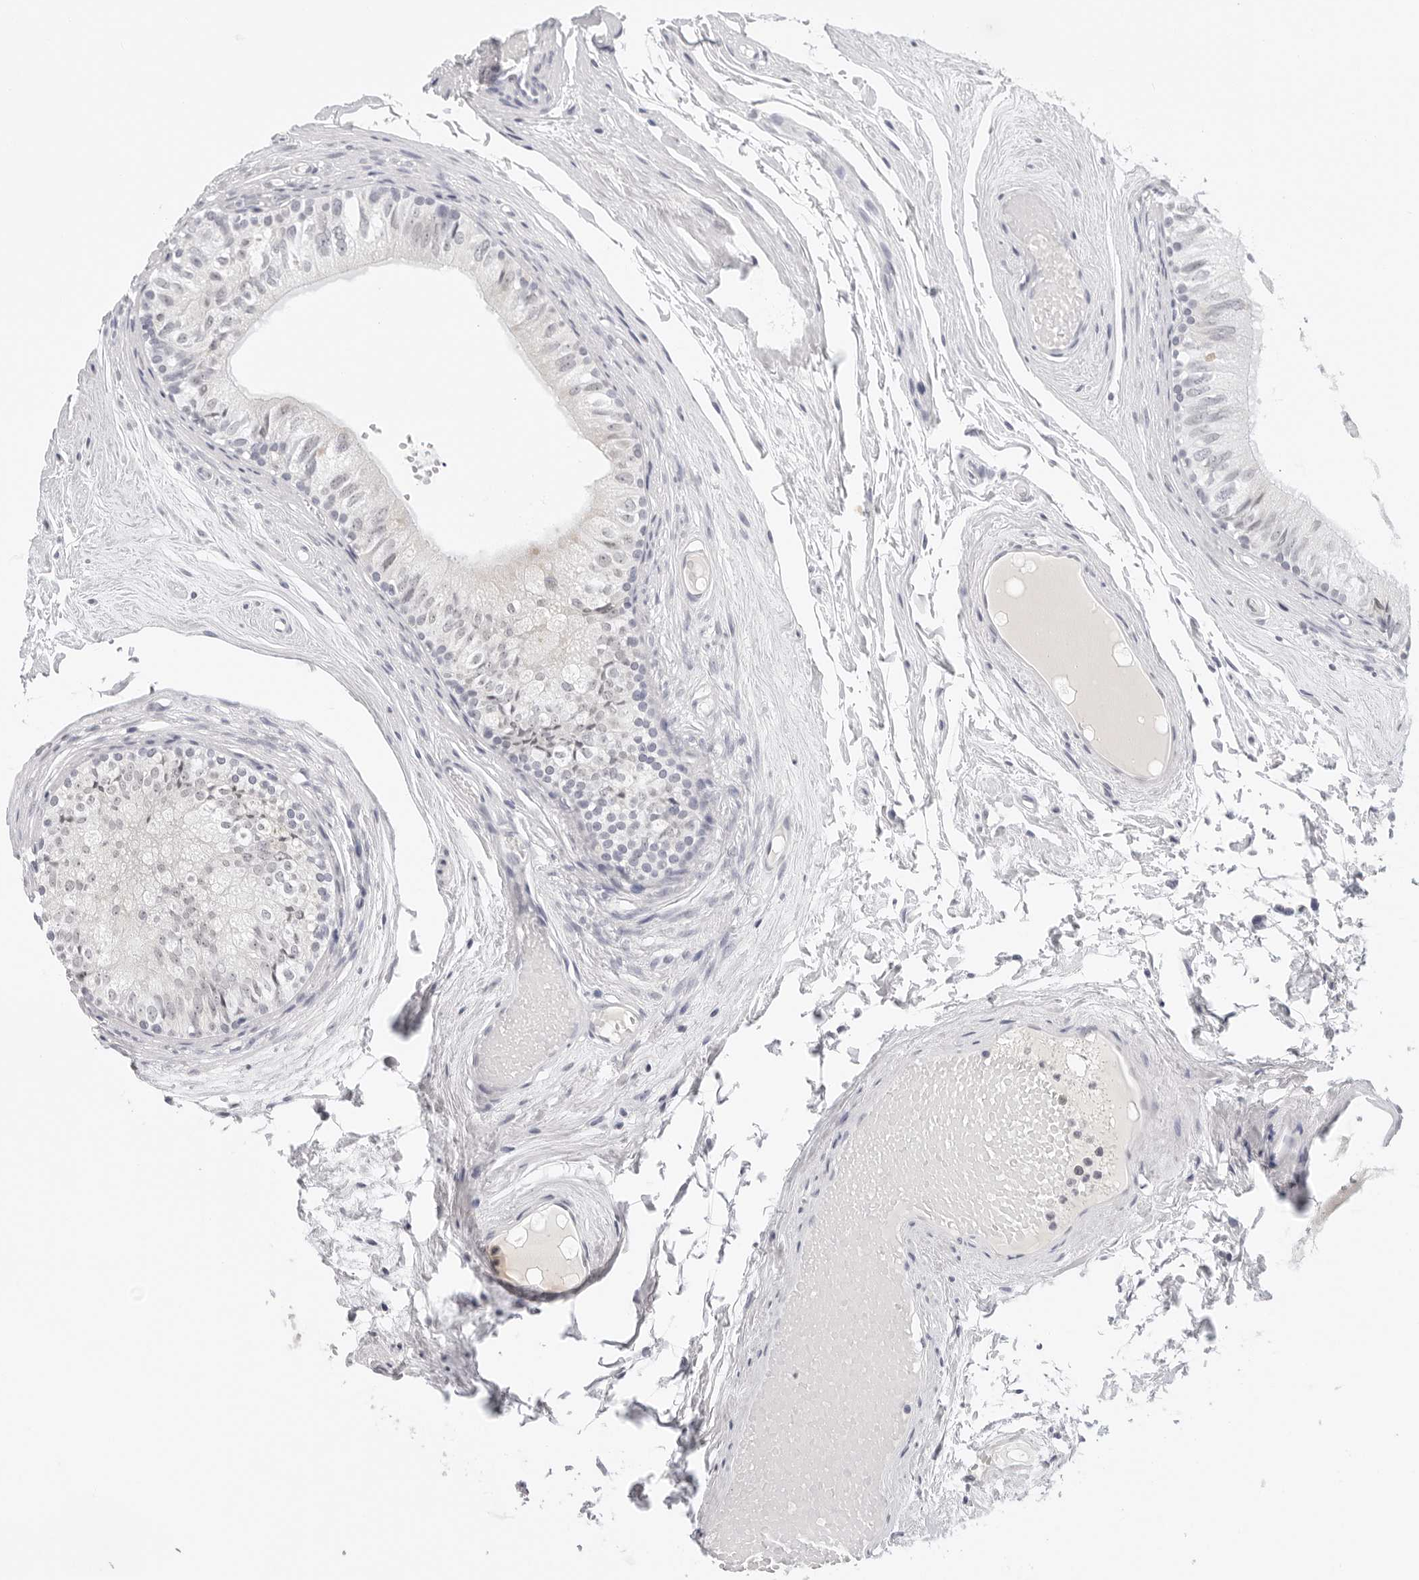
{"staining": {"intensity": "weak", "quantity": "<25%", "location": "cytoplasmic/membranous"}, "tissue": "epididymis", "cell_type": "Glandular cells", "image_type": "normal", "snomed": [{"axis": "morphology", "description": "Normal tissue, NOS"}, {"axis": "topography", "description": "Epididymis"}], "caption": "Immunohistochemistry (IHC) photomicrograph of benign epididymis: human epididymis stained with DAB shows no significant protein staining in glandular cells. The staining was performed using DAB to visualize the protein expression in brown, while the nuclei were stained in blue with hematoxylin (Magnification: 20x).", "gene": "EDN2", "patient": {"sex": "male", "age": 79}}